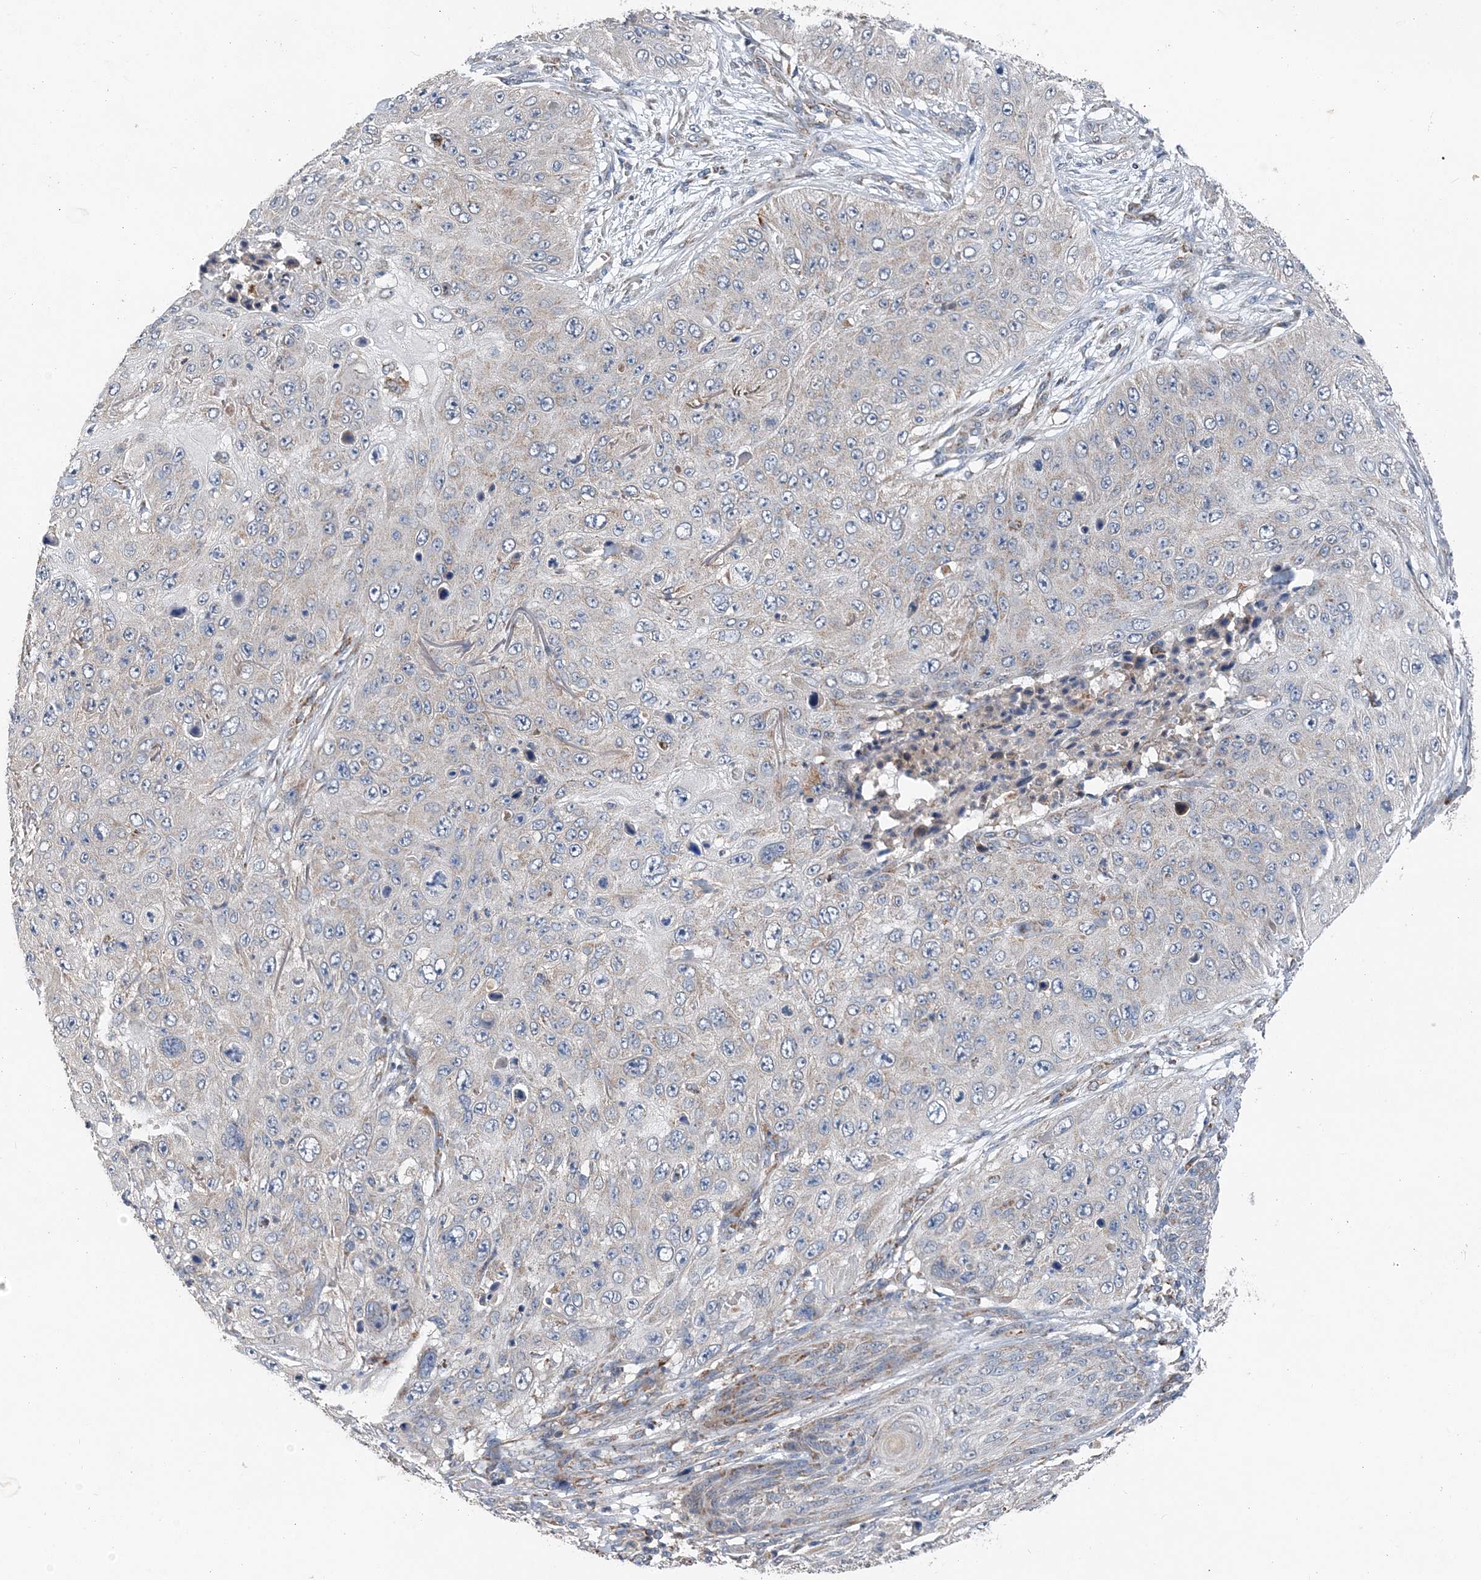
{"staining": {"intensity": "negative", "quantity": "none", "location": "none"}, "tissue": "skin cancer", "cell_type": "Tumor cells", "image_type": "cancer", "snomed": [{"axis": "morphology", "description": "Squamous cell carcinoma, NOS"}, {"axis": "topography", "description": "Skin"}], "caption": "There is no significant positivity in tumor cells of skin cancer (squamous cell carcinoma). The staining was performed using DAB (3,3'-diaminobenzidine) to visualize the protein expression in brown, while the nuclei were stained in blue with hematoxylin (Magnification: 20x).", "gene": "SPRY2", "patient": {"sex": "female", "age": 80}}